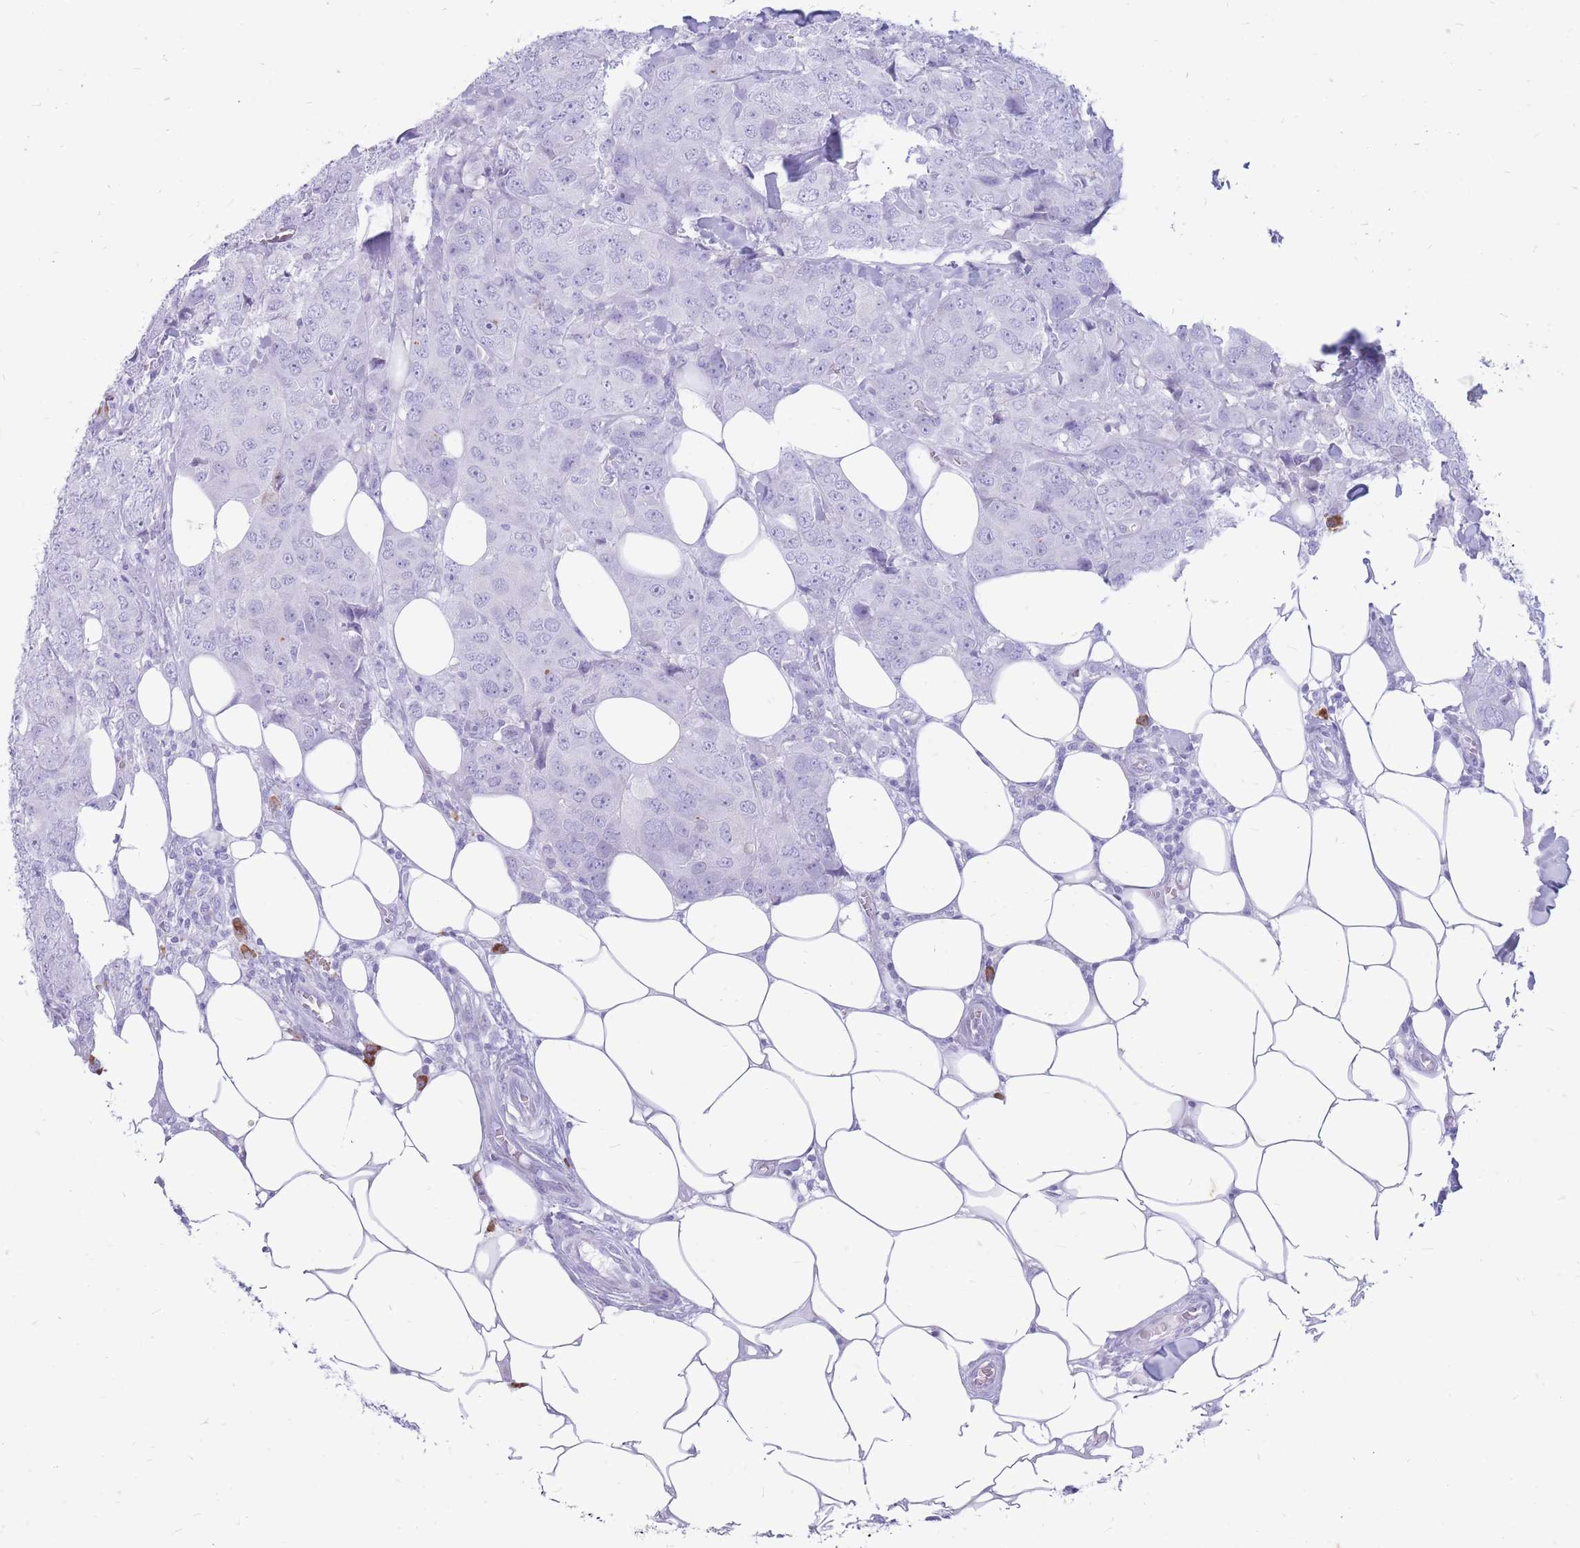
{"staining": {"intensity": "negative", "quantity": "none", "location": "none"}, "tissue": "breast cancer", "cell_type": "Tumor cells", "image_type": "cancer", "snomed": [{"axis": "morphology", "description": "Duct carcinoma"}, {"axis": "topography", "description": "Breast"}], "caption": "Image shows no significant protein staining in tumor cells of intraductal carcinoma (breast).", "gene": "ZFP37", "patient": {"sex": "female", "age": 43}}